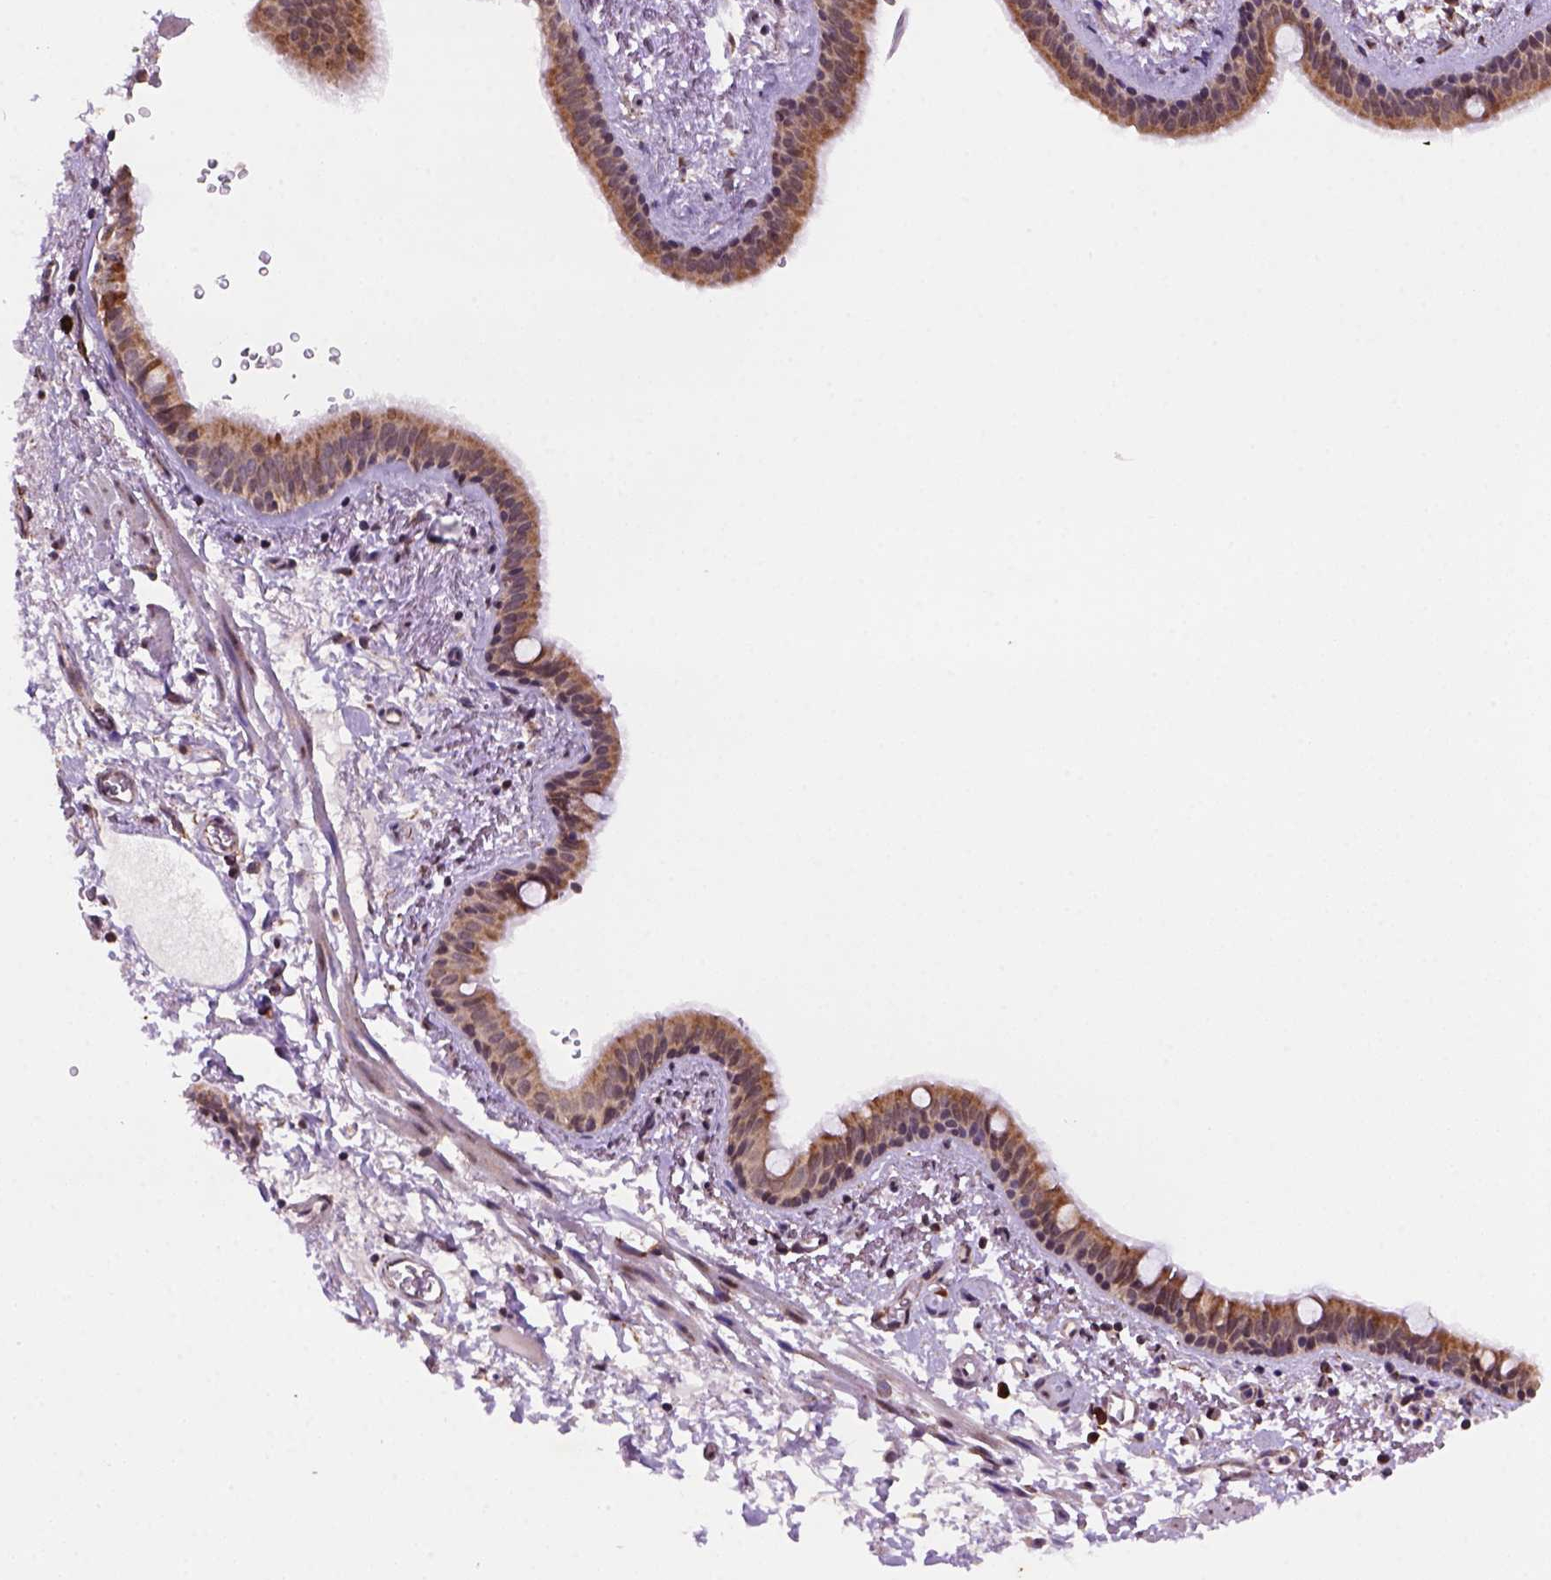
{"staining": {"intensity": "moderate", "quantity": ">75%", "location": "cytoplasmic/membranous"}, "tissue": "bronchus", "cell_type": "Respiratory epithelial cells", "image_type": "normal", "snomed": [{"axis": "morphology", "description": "Normal tissue, NOS"}, {"axis": "topography", "description": "Bronchus"}], "caption": "Immunohistochemical staining of normal human bronchus reveals moderate cytoplasmic/membranous protein staining in about >75% of respiratory epithelial cells.", "gene": "FZD7", "patient": {"sex": "female", "age": 61}}